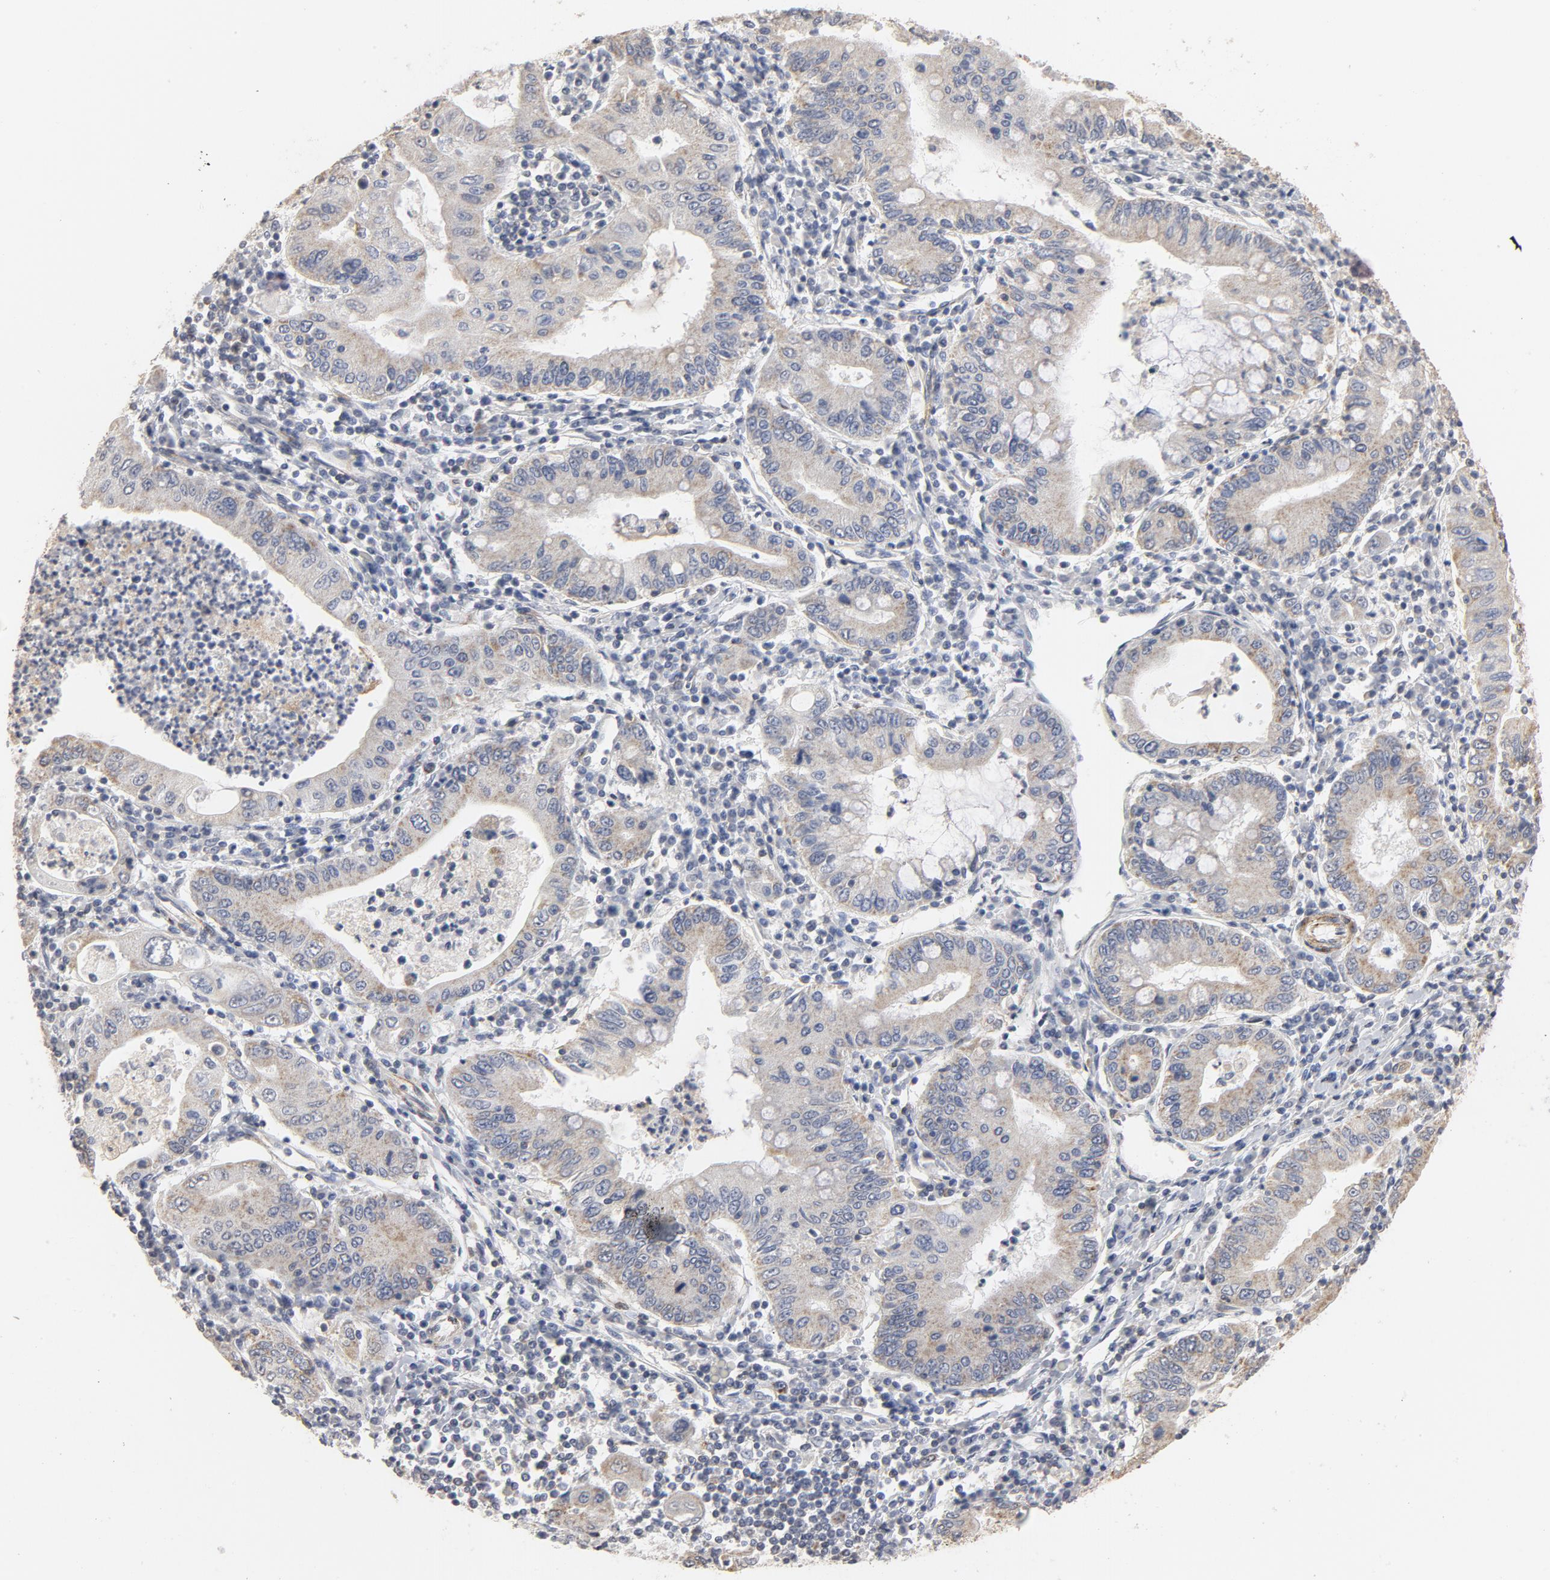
{"staining": {"intensity": "weak", "quantity": "25%-75%", "location": "cytoplasmic/membranous"}, "tissue": "stomach cancer", "cell_type": "Tumor cells", "image_type": "cancer", "snomed": [{"axis": "morphology", "description": "Normal tissue, NOS"}, {"axis": "morphology", "description": "Adenocarcinoma, NOS"}, {"axis": "topography", "description": "Esophagus"}, {"axis": "topography", "description": "Stomach, upper"}, {"axis": "topography", "description": "Peripheral nerve tissue"}], "caption": "High-power microscopy captured an immunohistochemistry (IHC) micrograph of adenocarcinoma (stomach), revealing weak cytoplasmic/membranous positivity in about 25%-75% of tumor cells. (brown staining indicates protein expression, while blue staining denotes nuclei).", "gene": "GNG2", "patient": {"sex": "male", "age": 62}}